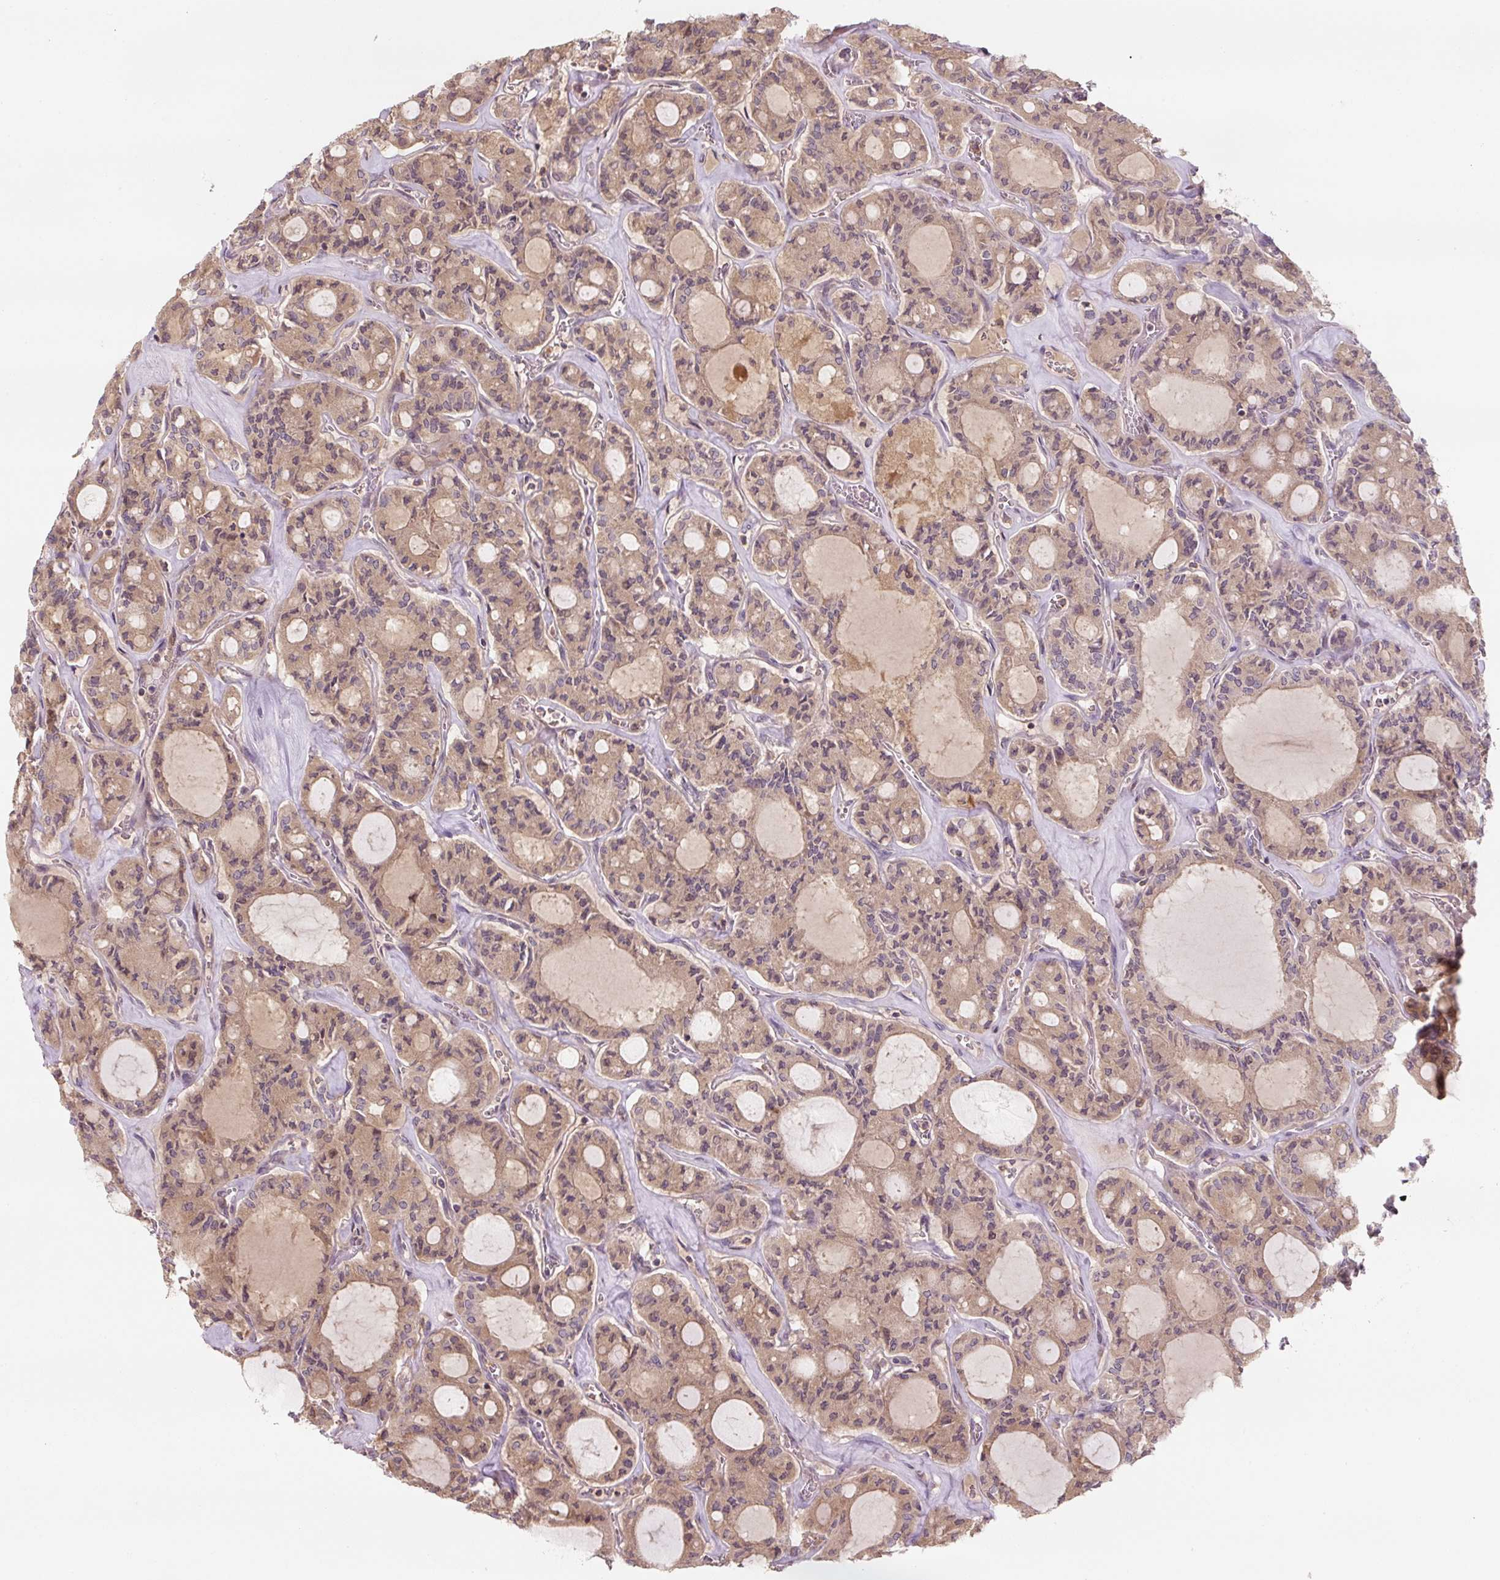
{"staining": {"intensity": "moderate", "quantity": ">75%", "location": "cytoplasmic/membranous"}, "tissue": "thyroid cancer", "cell_type": "Tumor cells", "image_type": "cancer", "snomed": [{"axis": "morphology", "description": "Papillary adenocarcinoma, NOS"}, {"axis": "topography", "description": "Thyroid gland"}], "caption": "Protein staining by IHC displays moderate cytoplasmic/membranous expression in about >75% of tumor cells in thyroid papillary adenocarcinoma. (DAB (3,3'-diaminobenzidine) IHC, brown staining for protein, blue staining for nuclei).", "gene": "C2orf73", "patient": {"sex": "male", "age": 87}}